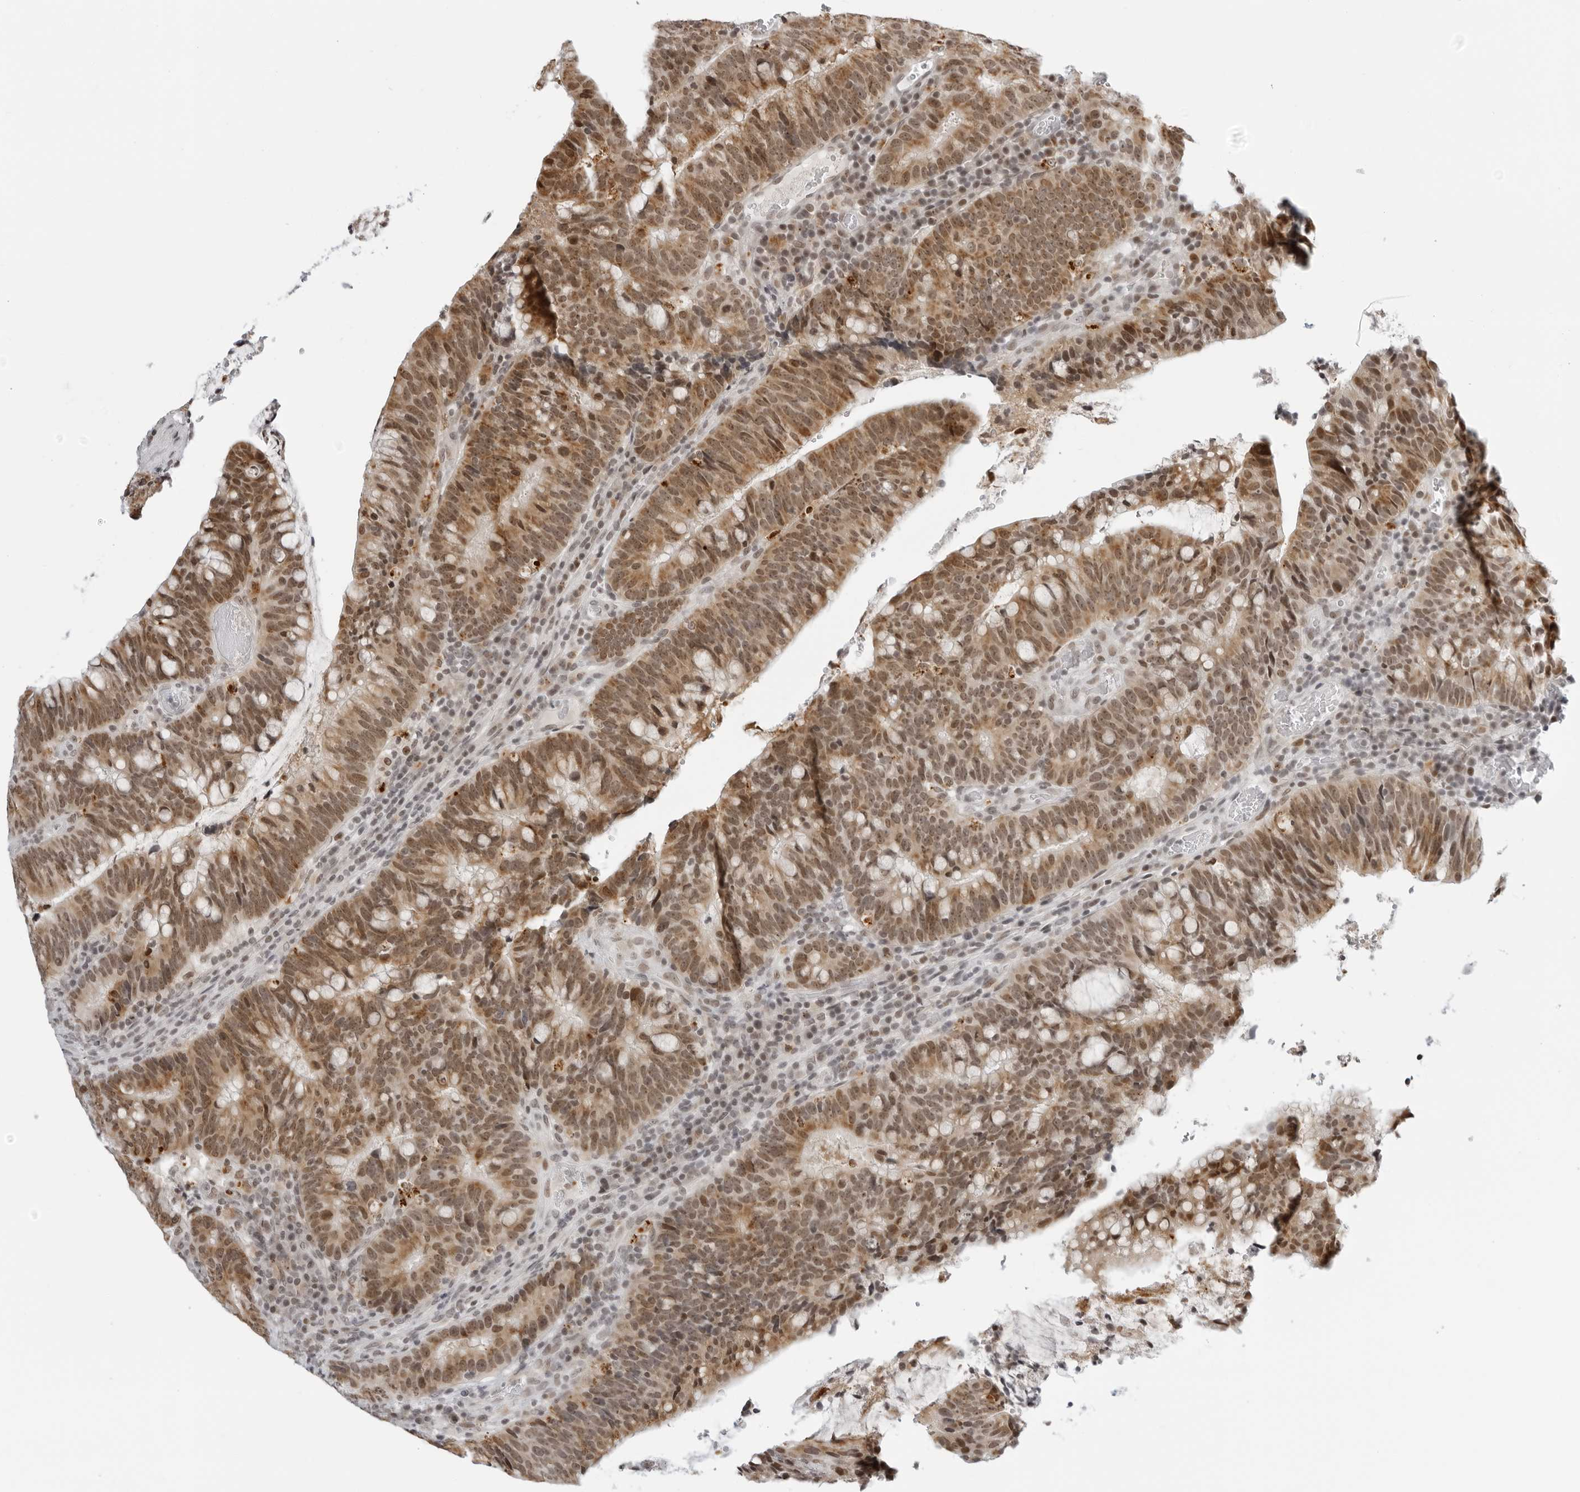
{"staining": {"intensity": "moderate", "quantity": ">75%", "location": "cytoplasmic/membranous,nuclear"}, "tissue": "colorectal cancer", "cell_type": "Tumor cells", "image_type": "cancer", "snomed": [{"axis": "morphology", "description": "Adenocarcinoma, NOS"}, {"axis": "topography", "description": "Colon"}], "caption": "Human colorectal adenocarcinoma stained for a protein (brown) displays moderate cytoplasmic/membranous and nuclear positive expression in approximately >75% of tumor cells.", "gene": "MSH6", "patient": {"sex": "female", "age": 66}}